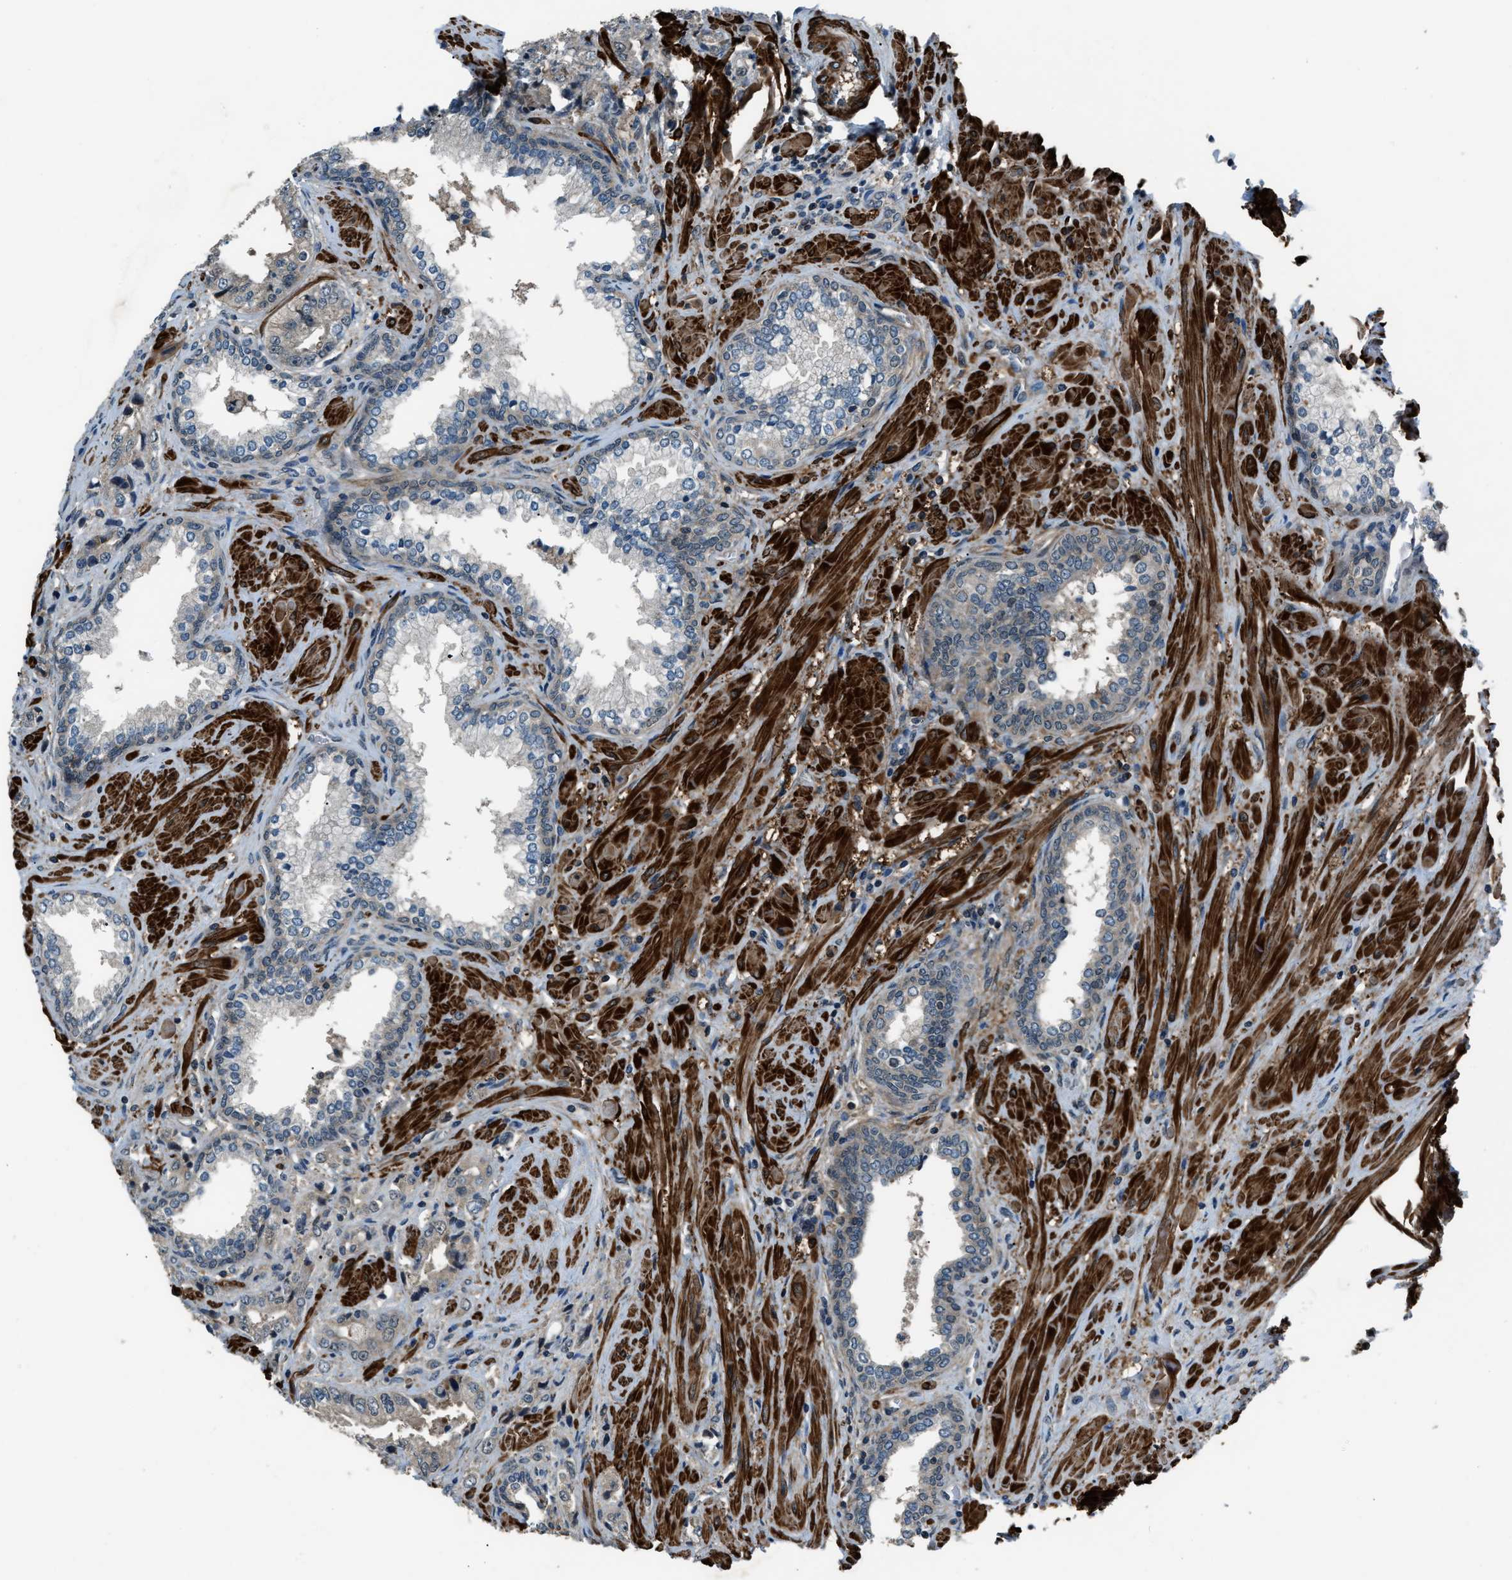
{"staining": {"intensity": "weak", "quantity": "<25%", "location": "cytoplasmic/membranous"}, "tissue": "prostate cancer", "cell_type": "Tumor cells", "image_type": "cancer", "snomed": [{"axis": "morphology", "description": "Adenocarcinoma, High grade"}, {"axis": "topography", "description": "Prostate"}], "caption": "This is an immunohistochemistry (IHC) histopathology image of prostate cancer. There is no staining in tumor cells.", "gene": "NUDCD3", "patient": {"sex": "male", "age": 61}}